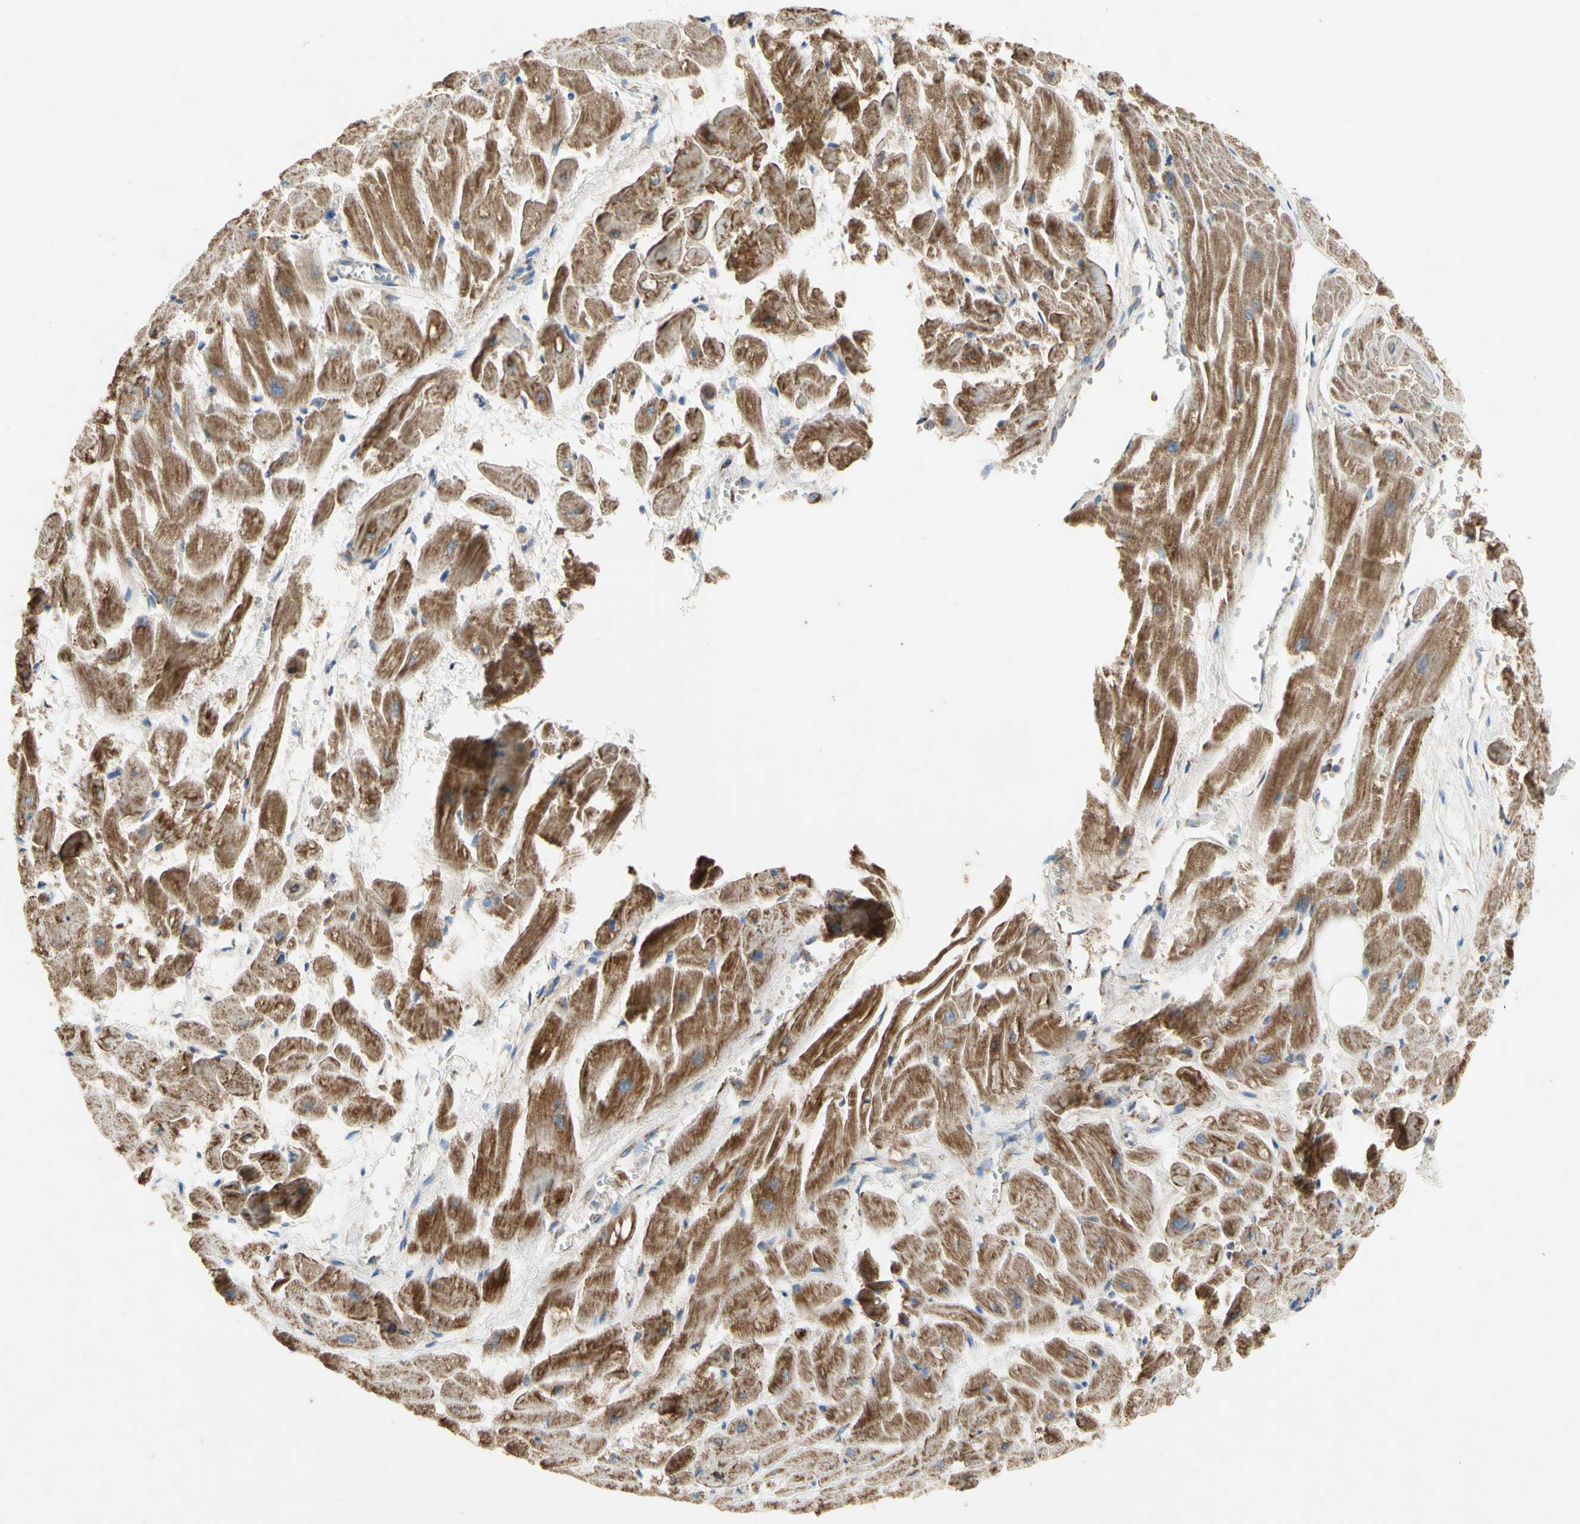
{"staining": {"intensity": "moderate", "quantity": ">75%", "location": "cytoplasmic/membranous"}, "tissue": "heart muscle", "cell_type": "Cardiomyocytes", "image_type": "normal", "snomed": [{"axis": "morphology", "description": "Normal tissue, NOS"}, {"axis": "topography", "description": "Heart"}], "caption": "A brown stain highlights moderate cytoplasmic/membranous positivity of a protein in cardiomyocytes of benign human heart muscle. Using DAB (brown) and hematoxylin (blue) stains, captured at high magnification using brightfield microscopy.", "gene": "SDHB", "patient": {"sex": "female", "age": 19}}